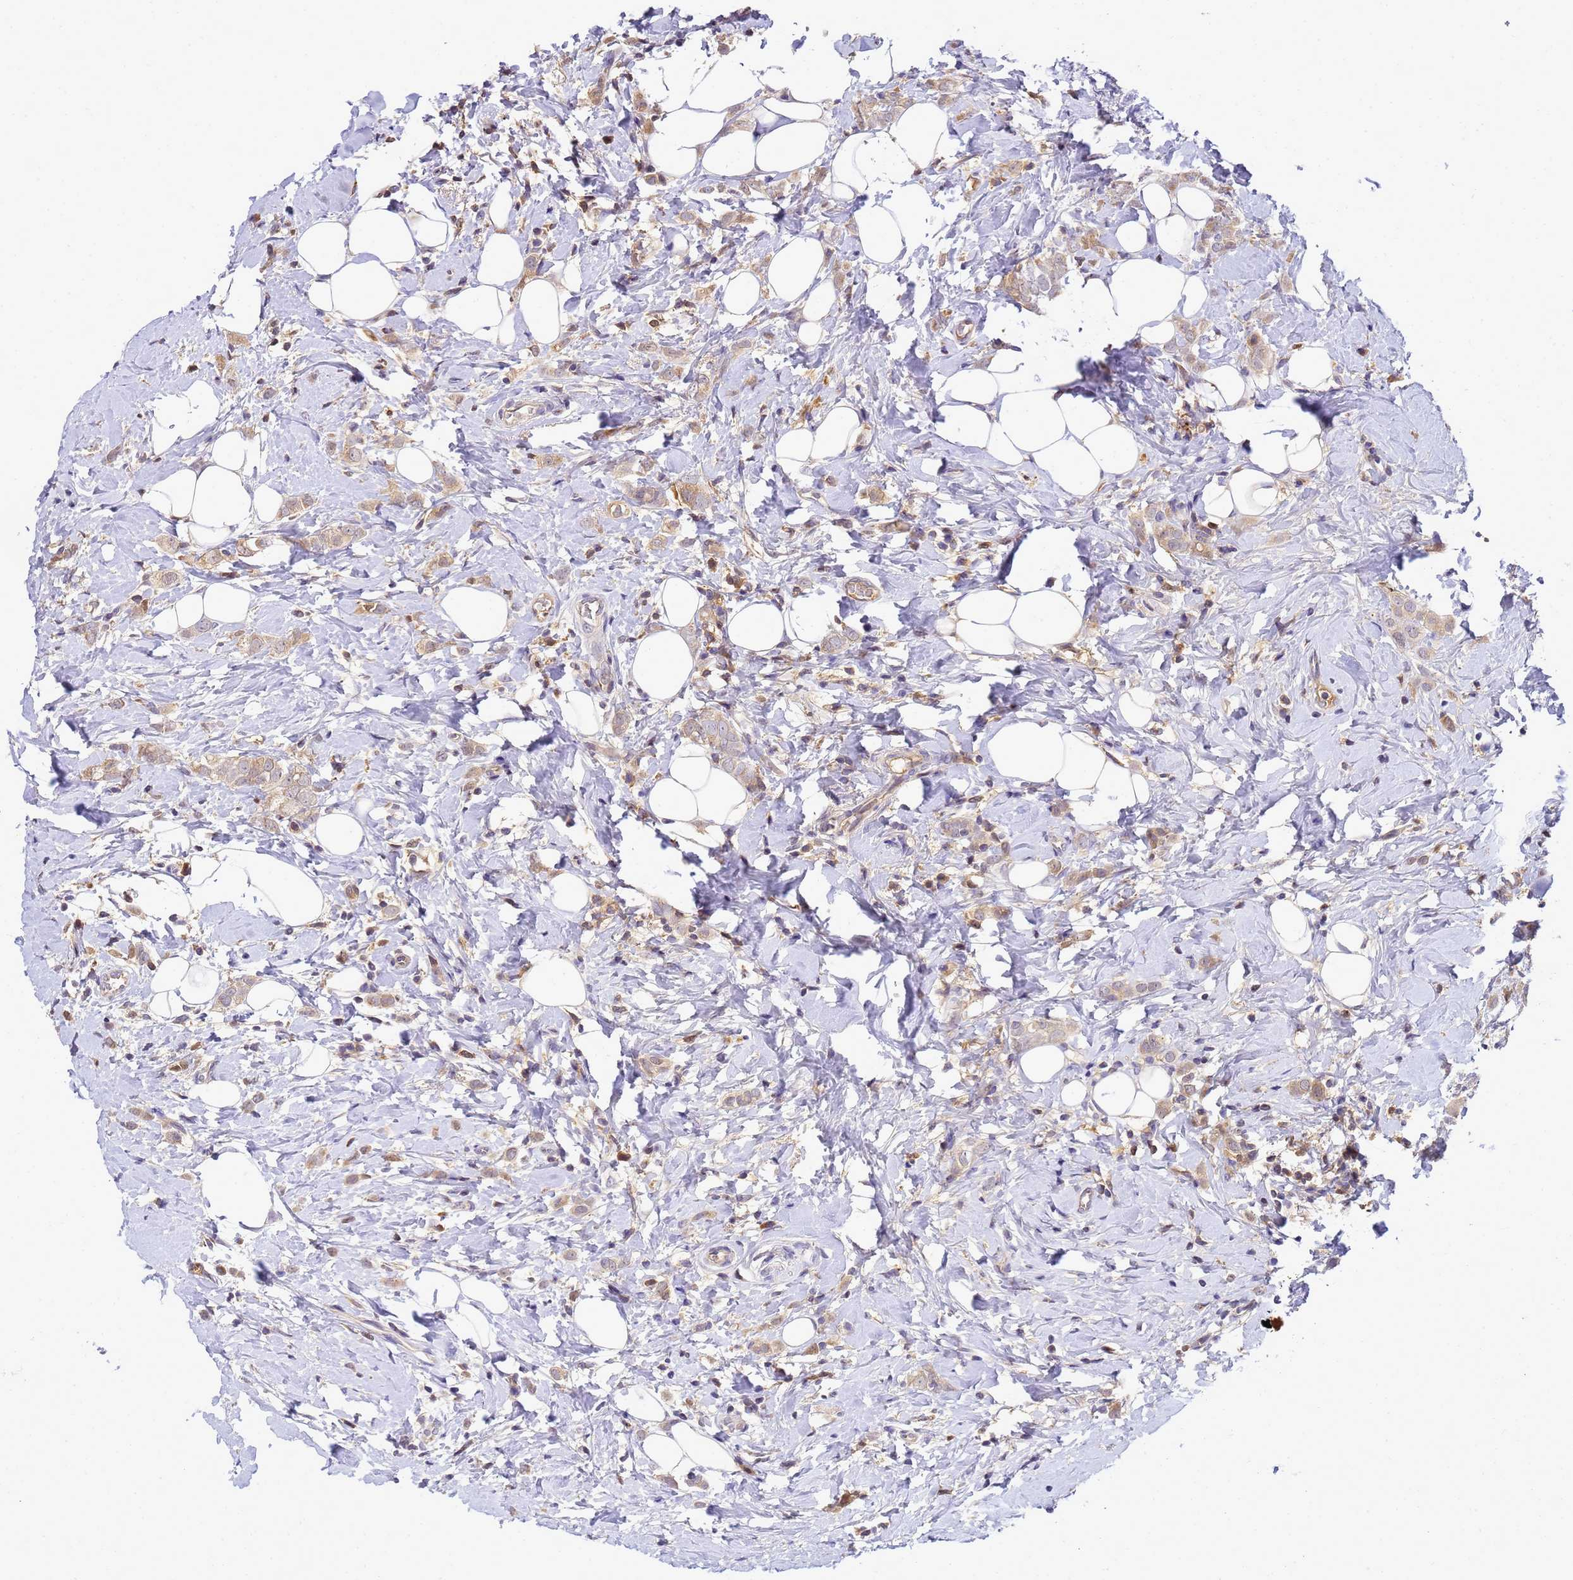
{"staining": {"intensity": "weak", "quantity": ">75%", "location": "cytoplasmic/membranous"}, "tissue": "breast cancer", "cell_type": "Tumor cells", "image_type": "cancer", "snomed": [{"axis": "morphology", "description": "Lobular carcinoma"}, {"axis": "topography", "description": "Breast"}], "caption": "This is a histology image of IHC staining of lobular carcinoma (breast), which shows weak expression in the cytoplasmic/membranous of tumor cells.", "gene": "TMEM74B", "patient": {"sex": "female", "age": 47}}